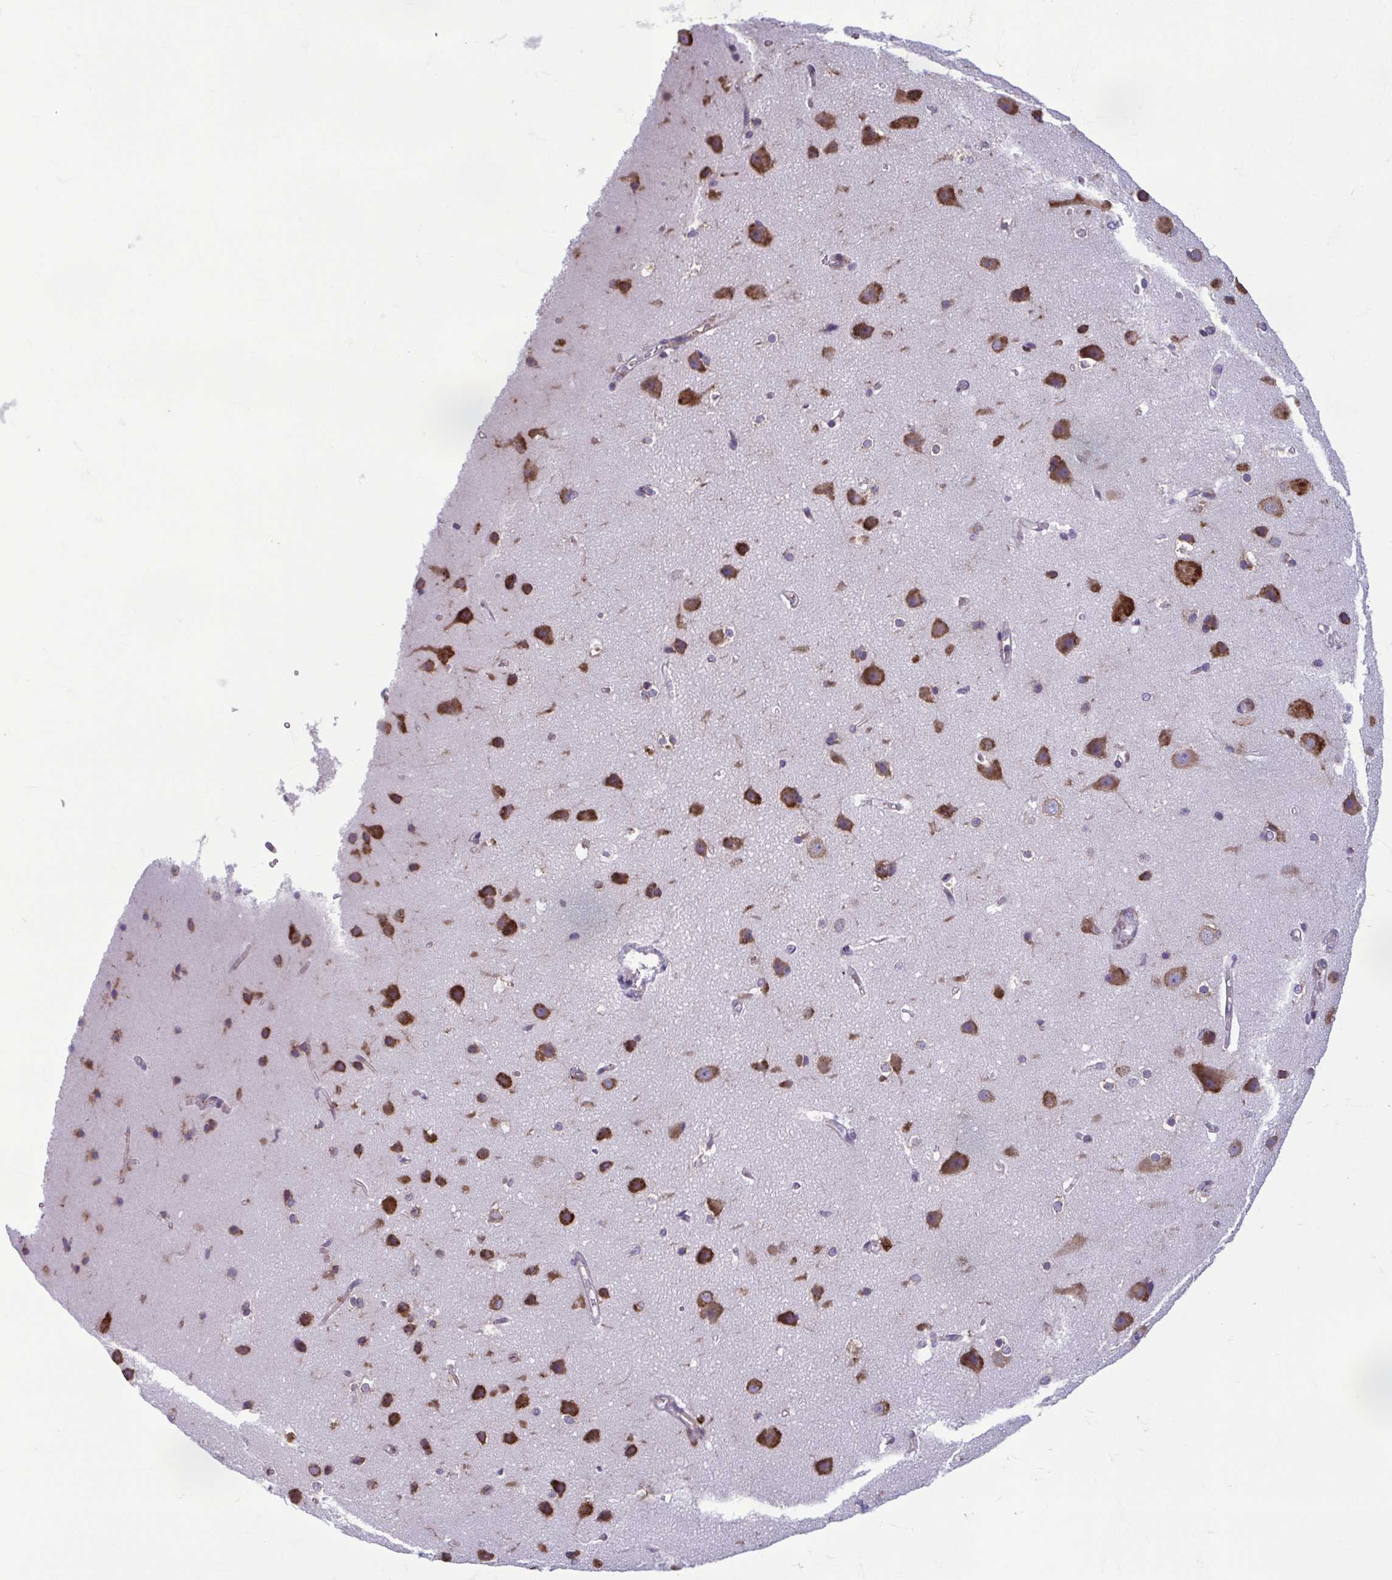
{"staining": {"intensity": "weak", "quantity": ">75%", "location": "cytoplasmic/membranous"}, "tissue": "cerebral cortex", "cell_type": "Endothelial cells", "image_type": "normal", "snomed": [{"axis": "morphology", "description": "Normal tissue, NOS"}, {"axis": "topography", "description": "Cerebral cortex"}], "caption": "A low amount of weak cytoplasmic/membranous staining is appreciated in approximately >75% of endothelial cells in benign cerebral cortex.", "gene": "RPS16", "patient": {"sex": "male", "age": 37}}